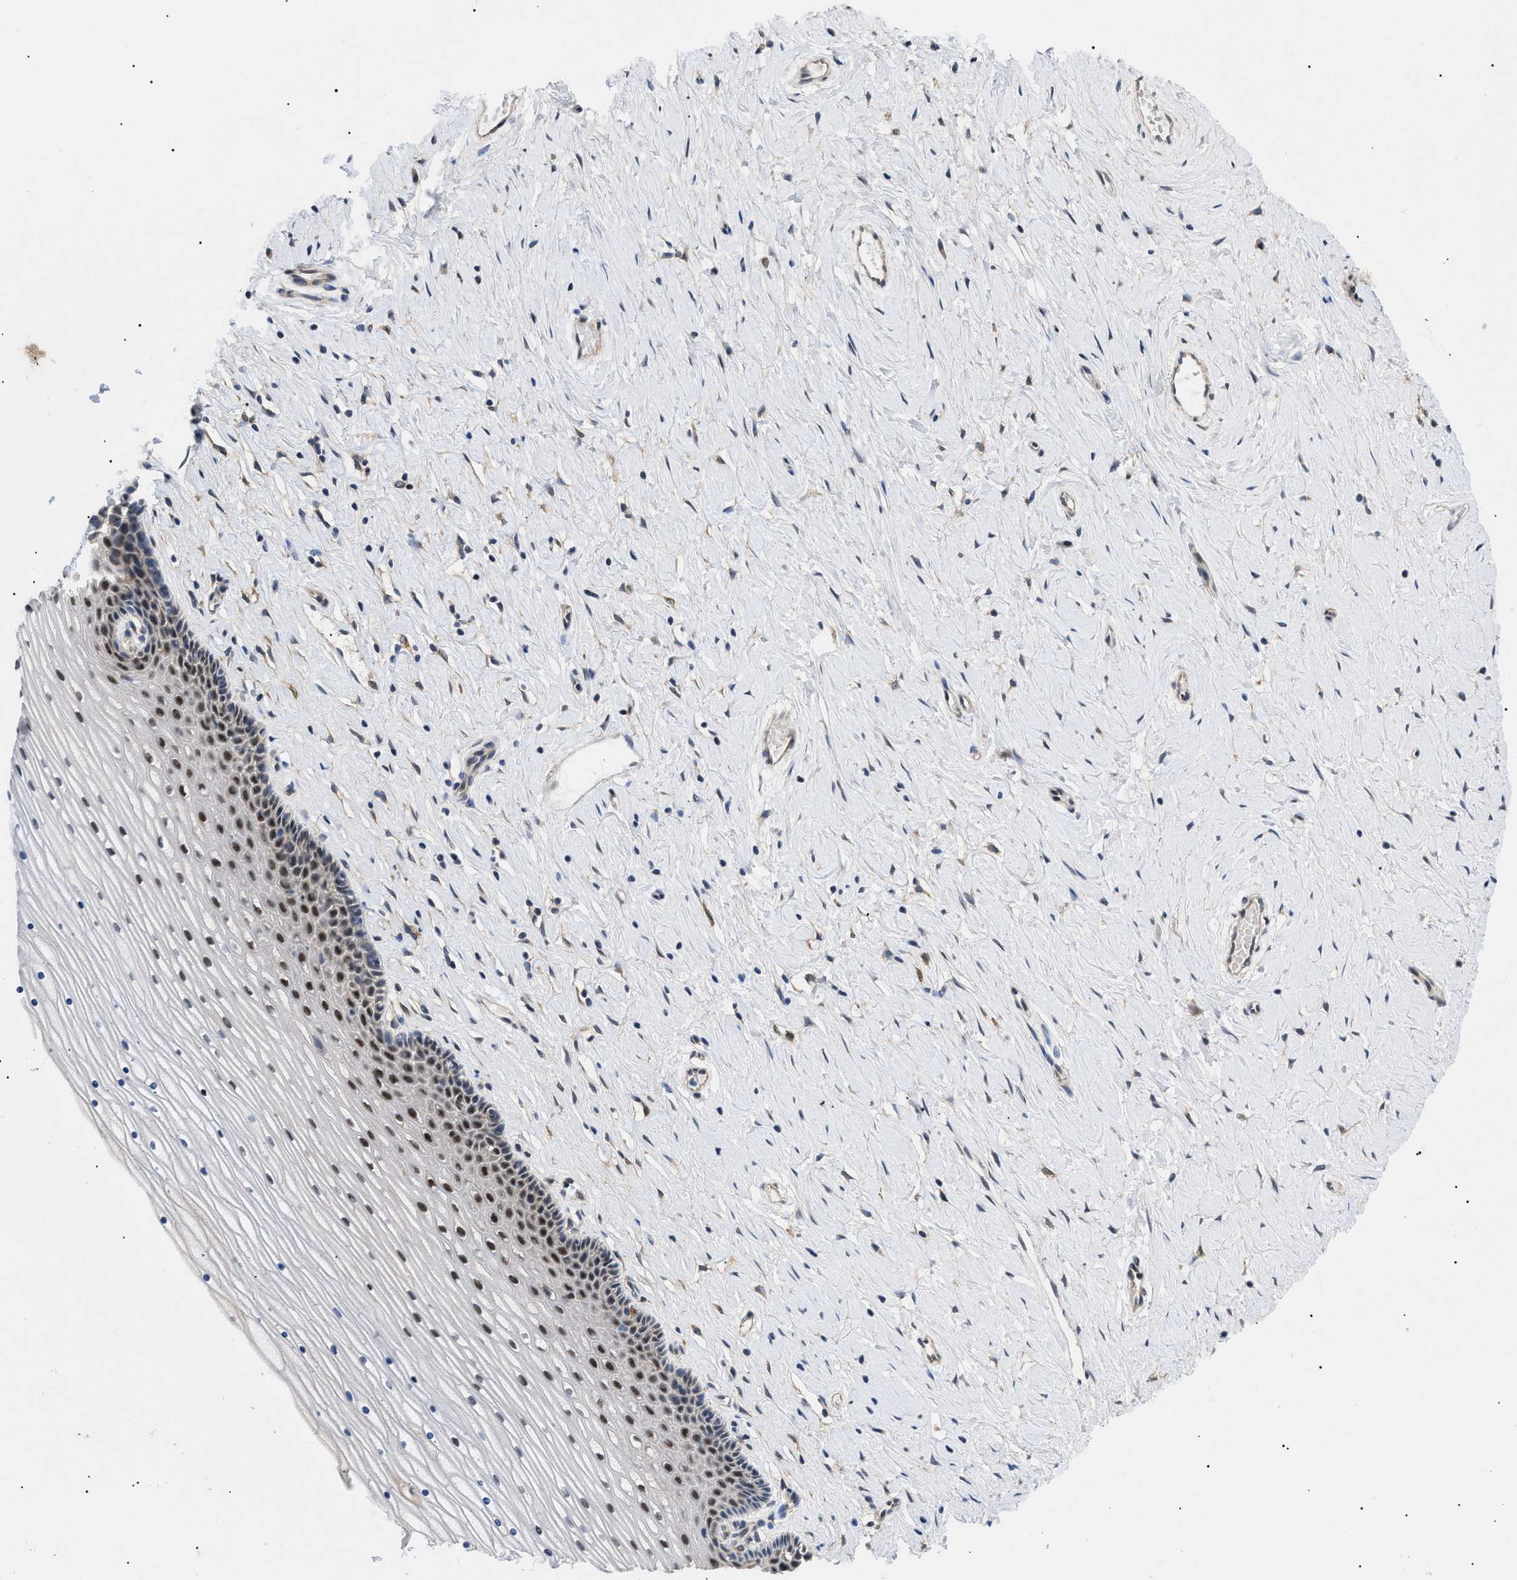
{"staining": {"intensity": "moderate", "quantity": "25%-75%", "location": "nuclear"}, "tissue": "cervix", "cell_type": "Glandular cells", "image_type": "normal", "snomed": [{"axis": "morphology", "description": "Normal tissue, NOS"}, {"axis": "topography", "description": "Cervix"}], "caption": "Protein staining shows moderate nuclear staining in approximately 25%-75% of glandular cells in unremarkable cervix.", "gene": "GARRE1", "patient": {"sex": "female", "age": 39}}